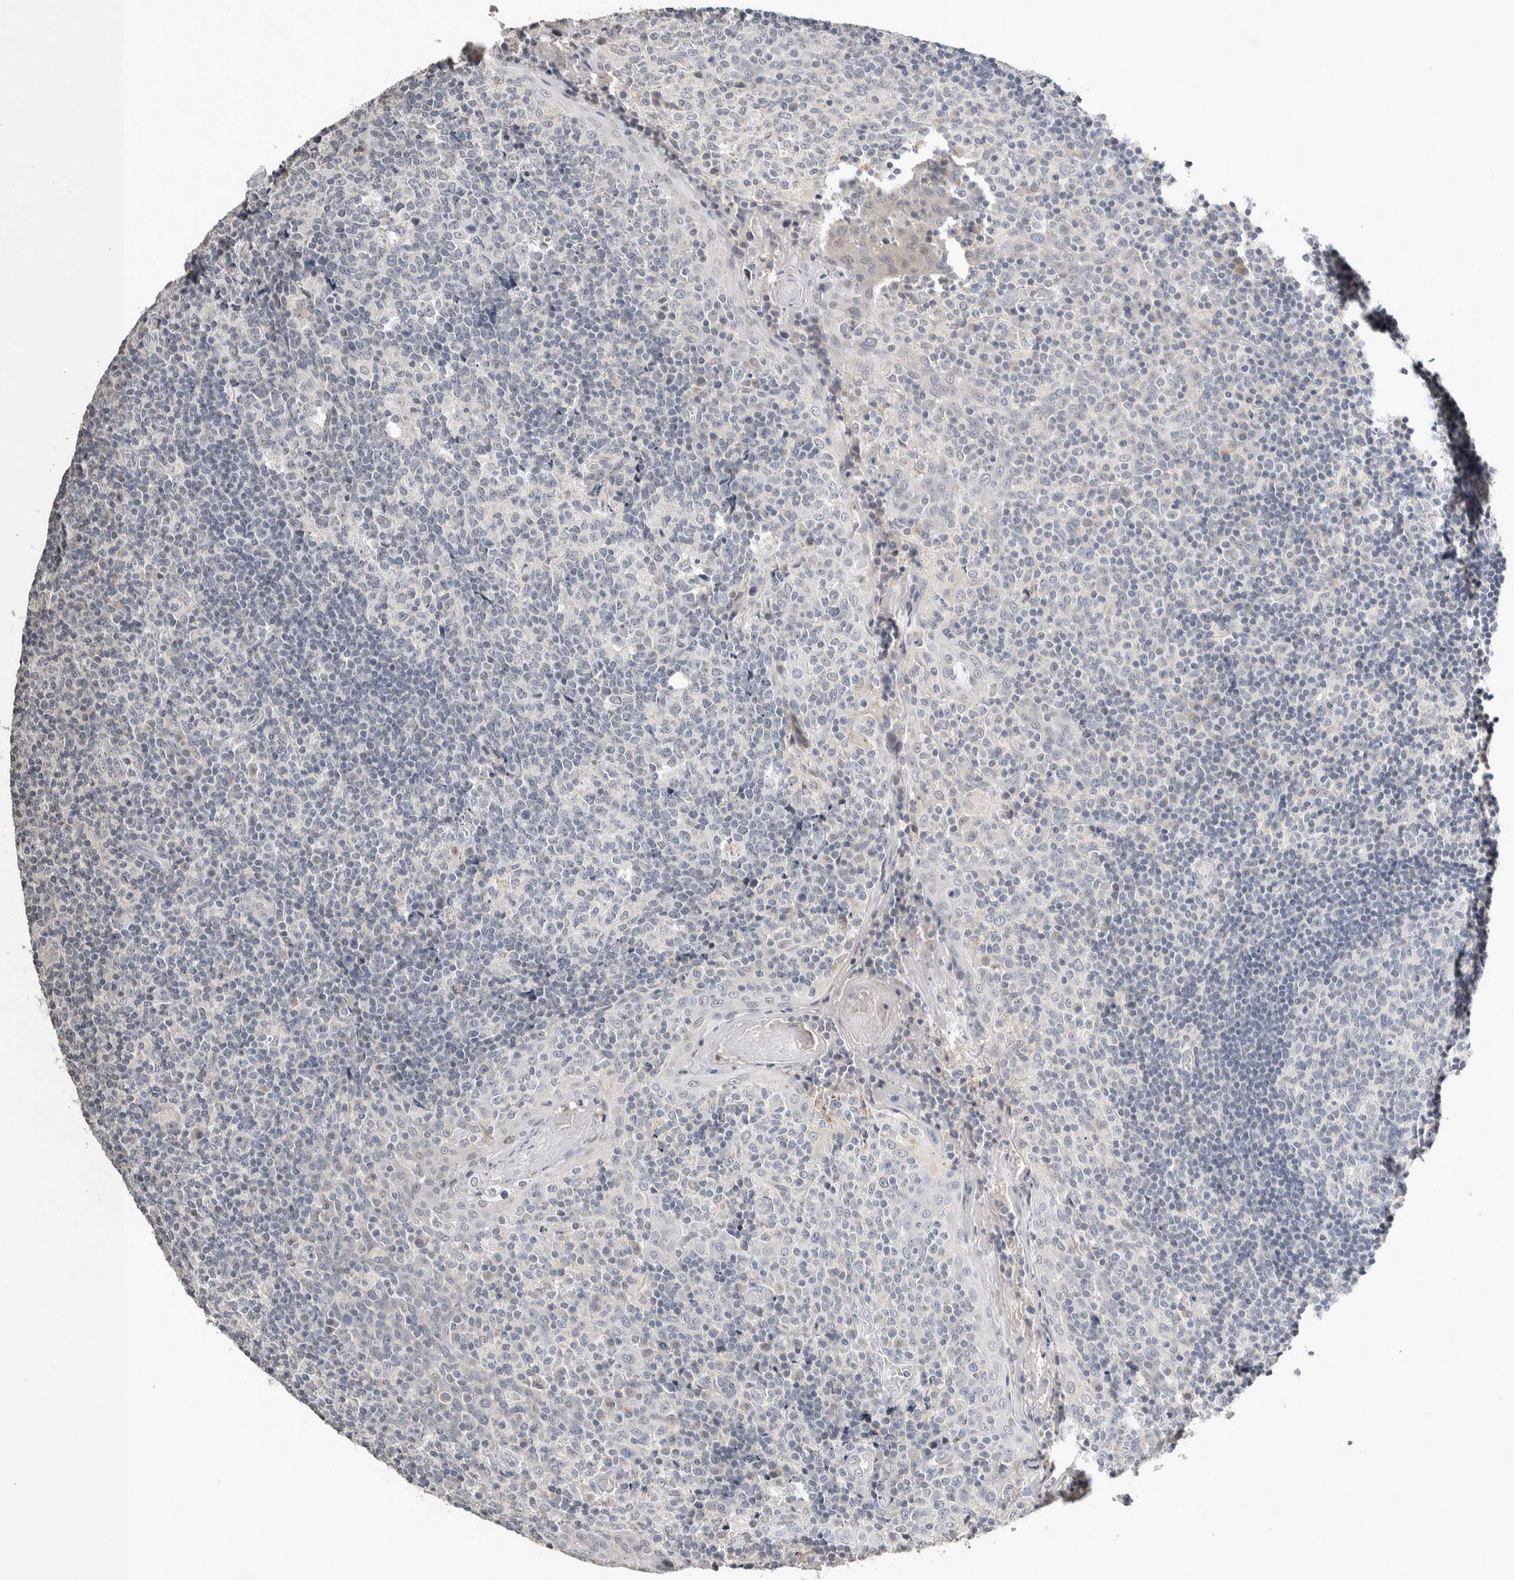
{"staining": {"intensity": "negative", "quantity": "none", "location": "none"}, "tissue": "tonsil", "cell_type": "Germinal center cells", "image_type": "normal", "snomed": [{"axis": "morphology", "description": "Normal tissue, NOS"}, {"axis": "topography", "description": "Tonsil"}], "caption": "Immunohistochemical staining of normal tonsil exhibits no significant staining in germinal center cells.", "gene": "CRAT", "patient": {"sex": "female", "age": 19}}